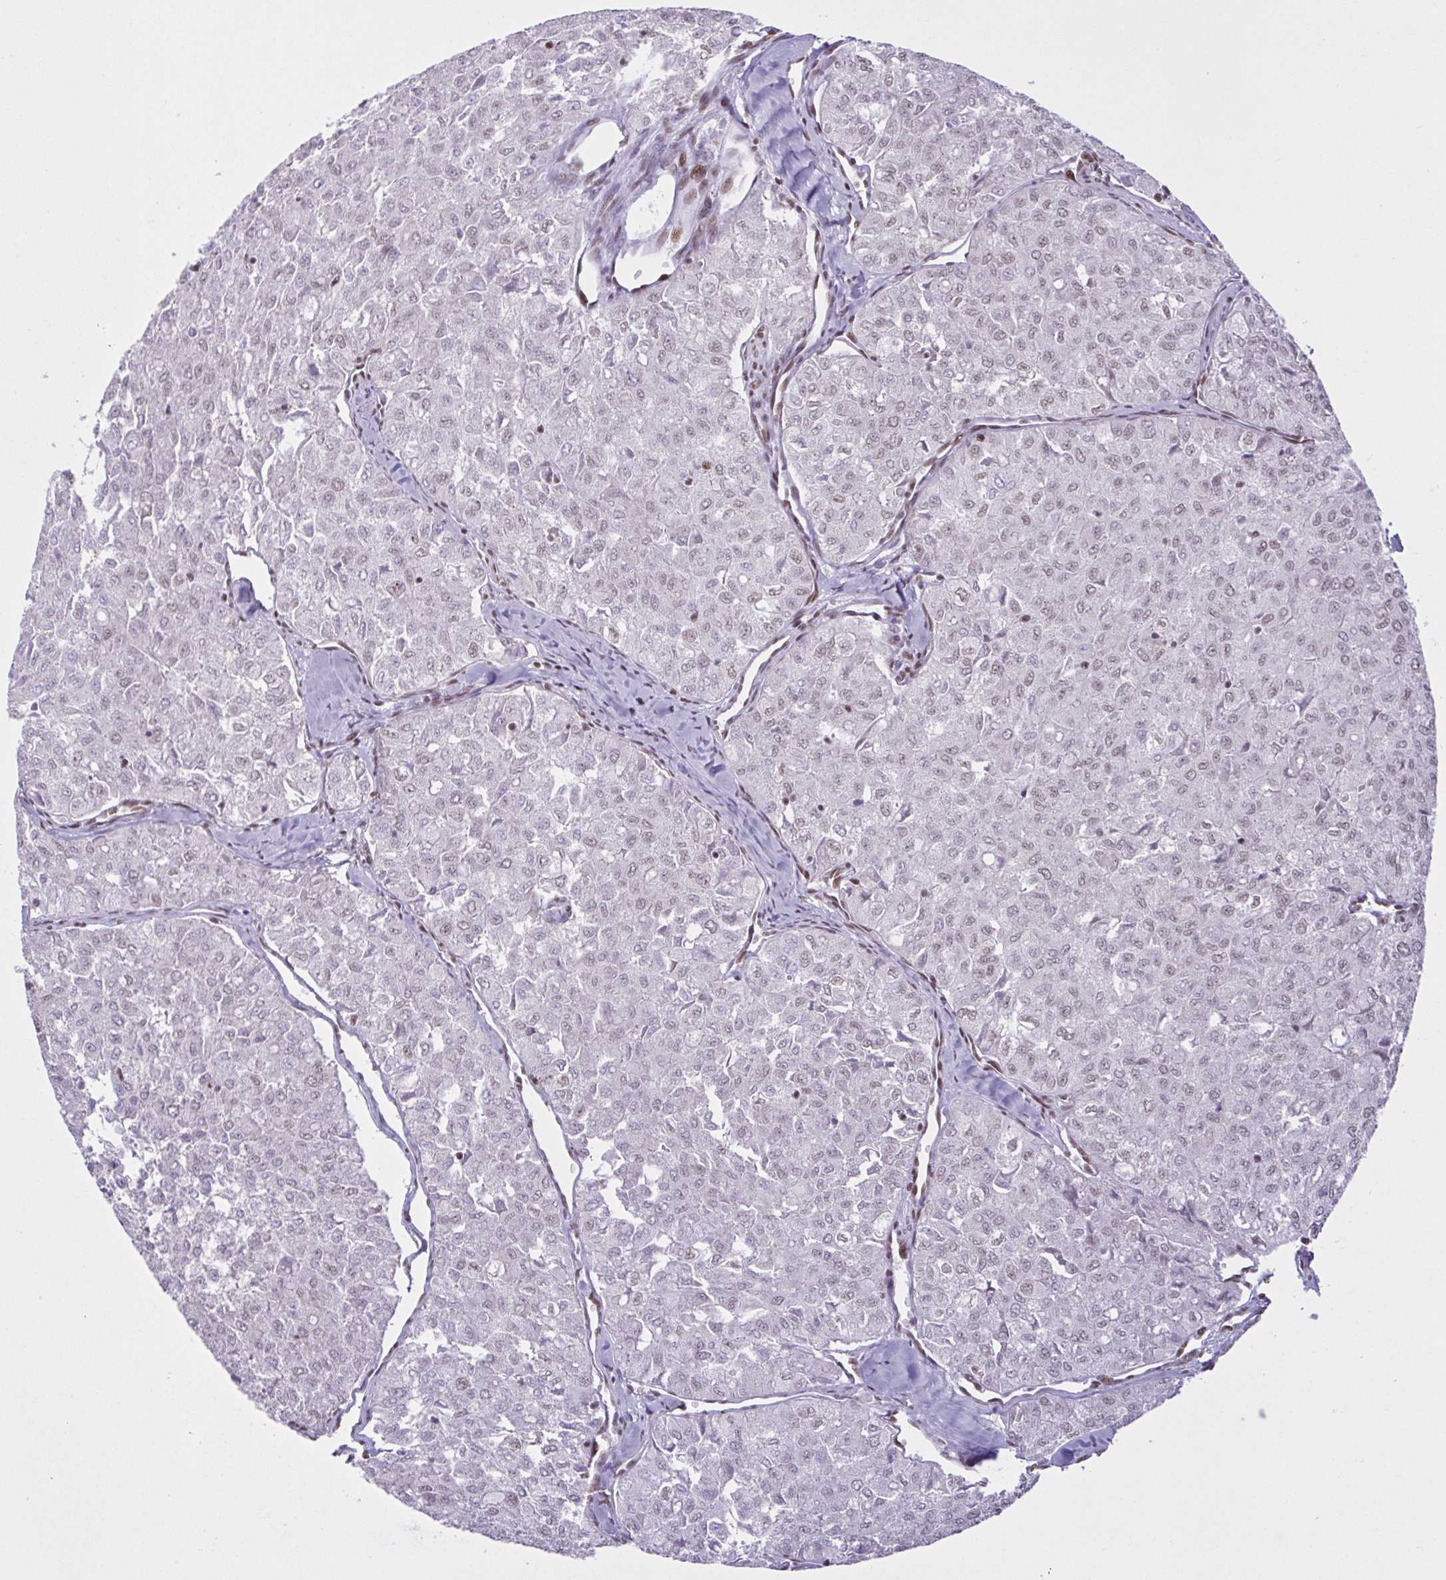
{"staining": {"intensity": "moderate", "quantity": "25%-75%", "location": "nuclear"}, "tissue": "thyroid cancer", "cell_type": "Tumor cells", "image_type": "cancer", "snomed": [{"axis": "morphology", "description": "Follicular adenoma carcinoma, NOS"}, {"axis": "topography", "description": "Thyroid gland"}], "caption": "Thyroid cancer was stained to show a protein in brown. There is medium levels of moderate nuclear staining in about 25%-75% of tumor cells. (IHC, brightfield microscopy, high magnification).", "gene": "TIMM21", "patient": {"sex": "male", "age": 75}}